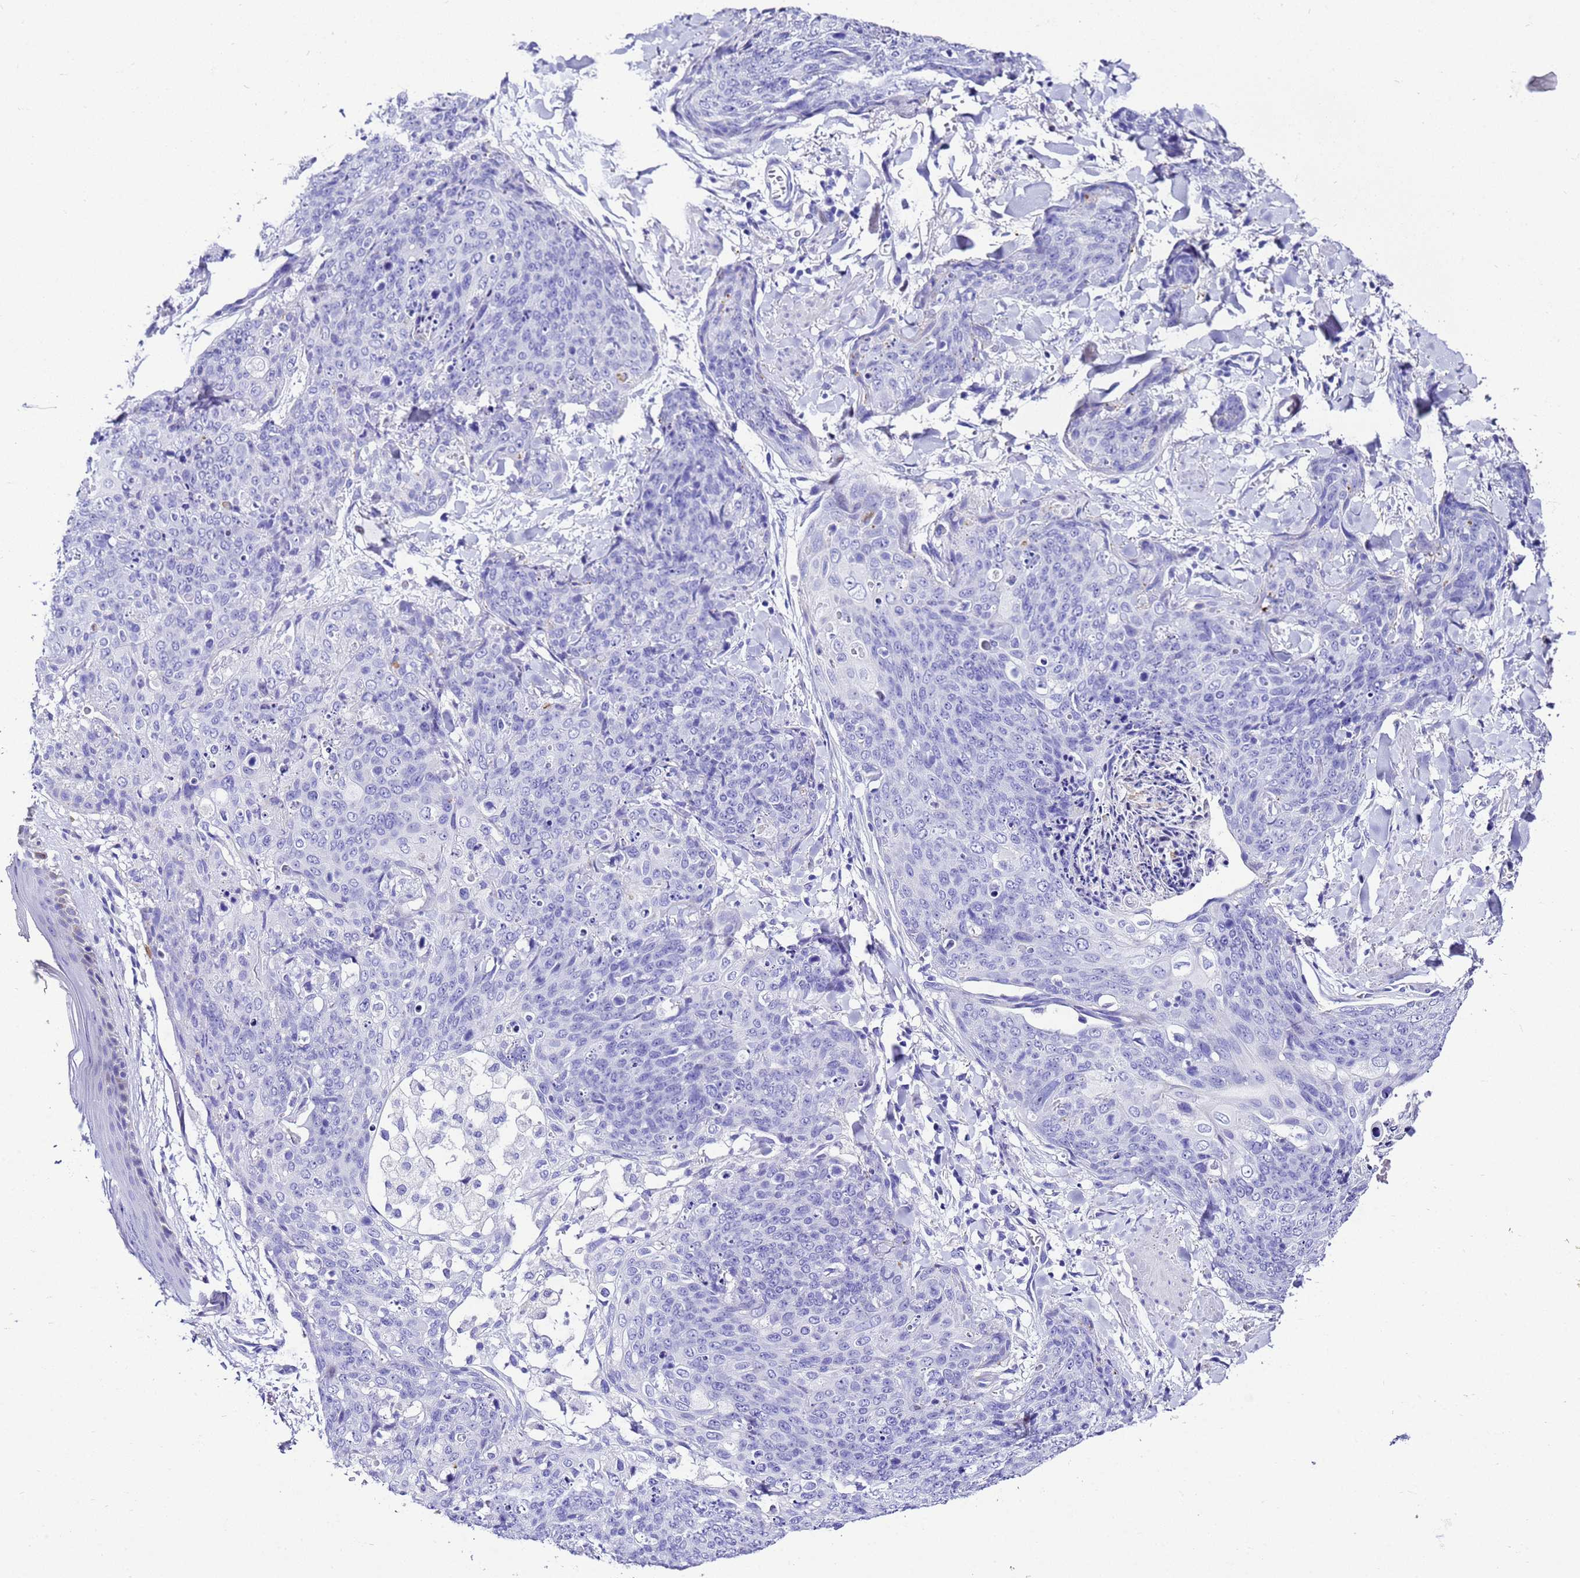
{"staining": {"intensity": "negative", "quantity": "none", "location": "none"}, "tissue": "skin cancer", "cell_type": "Tumor cells", "image_type": "cancer", "snomed": [{"axis": "morphology", "description": "Squamous cell carcinoma, NOS"}, {"axis": "topography", "description": "Skin"}, {"axis": "topography", "description": "Vulva"}], "caption": "Immunohistochemistry micrograph of human skin squamous cell carcinoma stained for a protein (brown), which shows no expression in tumor cells.", "gene": "UGT2B10", "patient": {"sex": "female", "age": 85}}